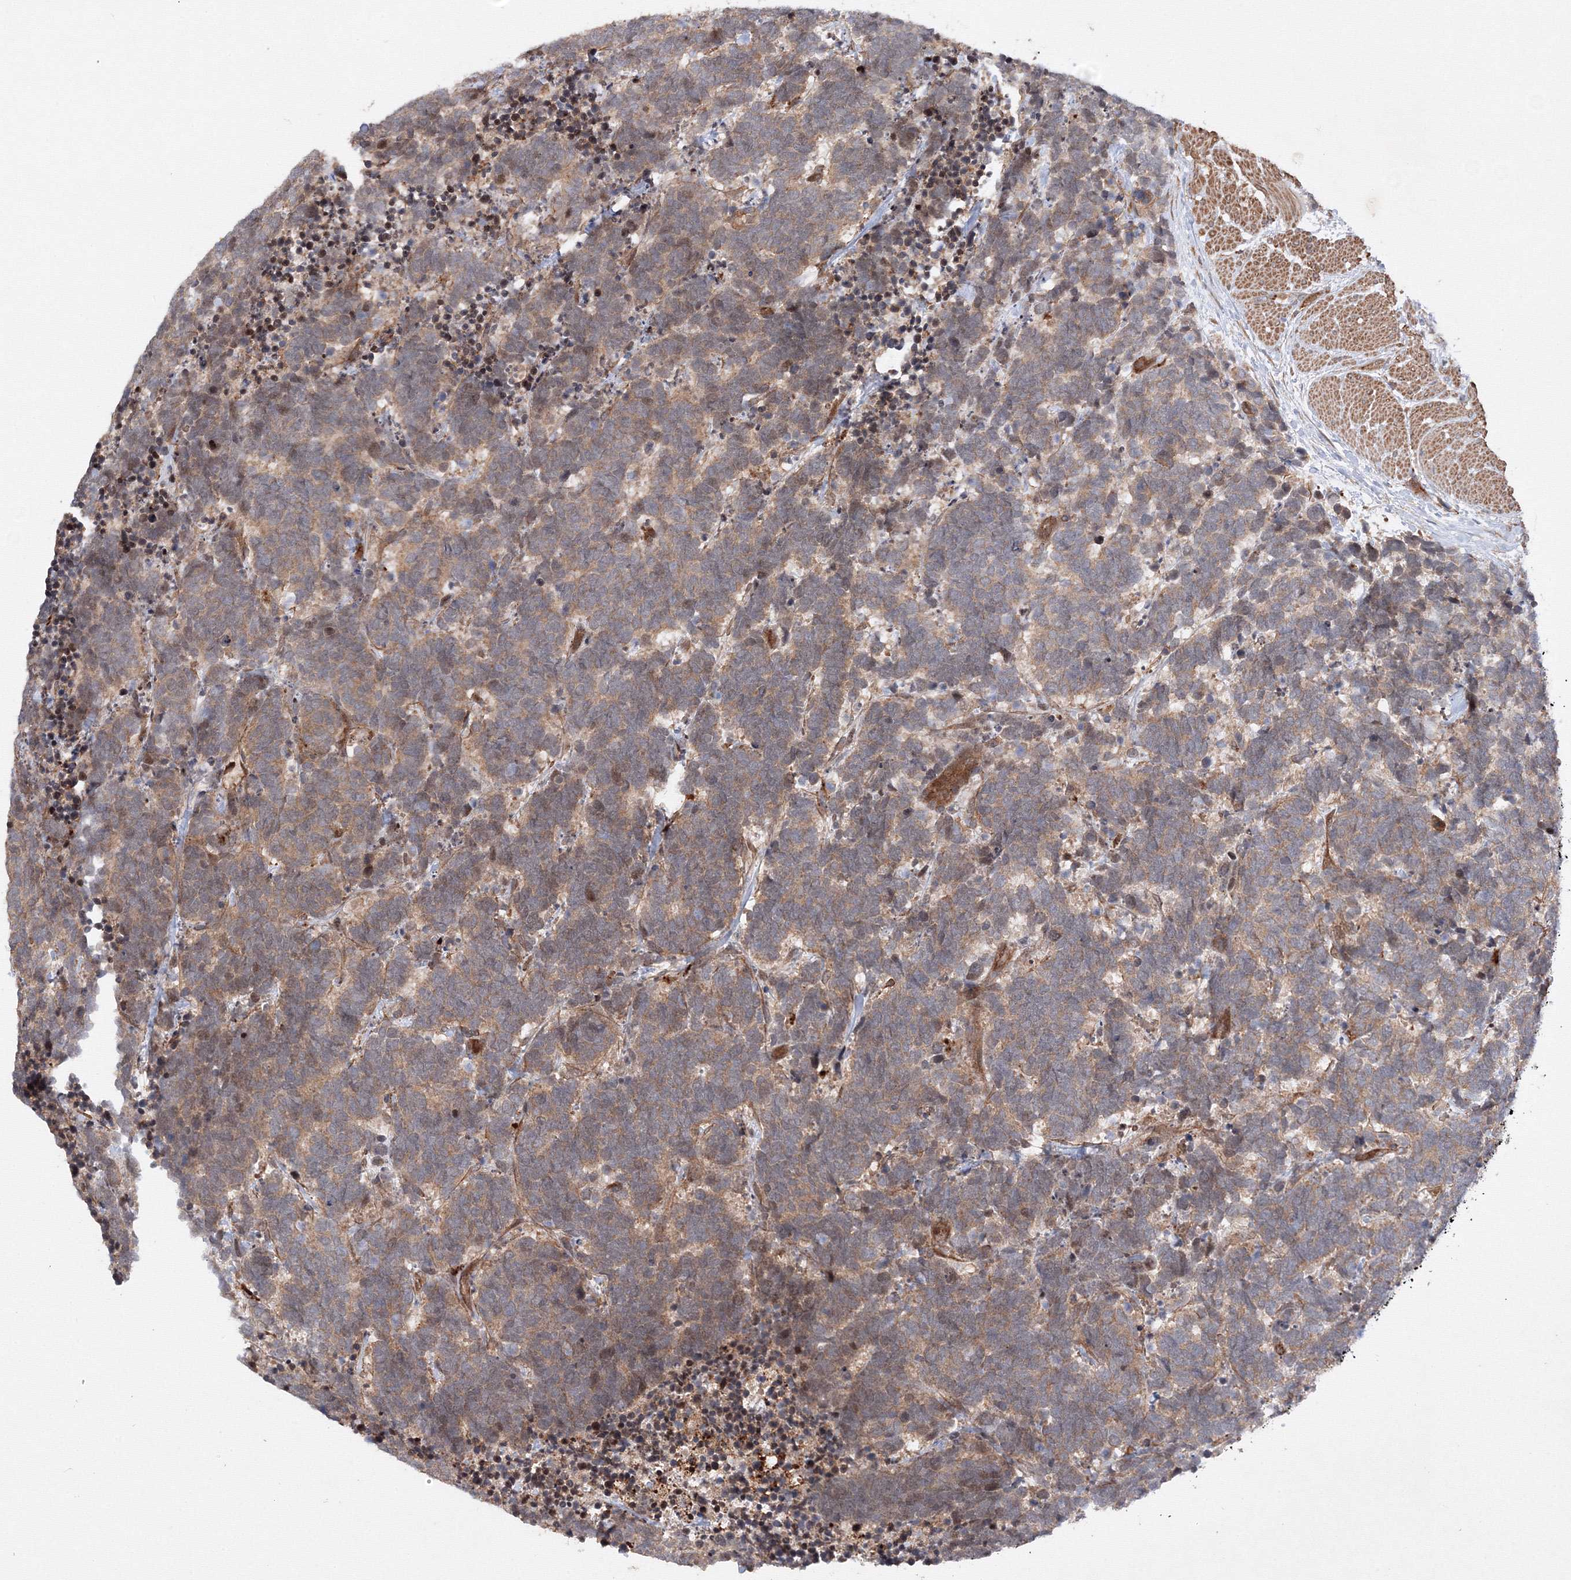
{"staining": {"intensity": "weak", "quantity": ">75%", "location": "cytoplasmic/membranous"}, "tissue": "carcinoid", "cell_type": "Tumor cells", "image_type": "cancer", "snomed": [{"axis": "morphology", "description": "Carcinoma, NOS"}, {"axis": "morphology", "description": "Carcinoid, malignant, NOS"}, {"axis": "topography", "description": "Urinary bladder"}], "caption": "This is an image of immunohistochemistry staining of carcinoid (malignant), which shows weak staining in the cytoplasmic/membranous of tumor cells.", "gene": "DCTD", "patient": {"sex": "male", "age": 57}}